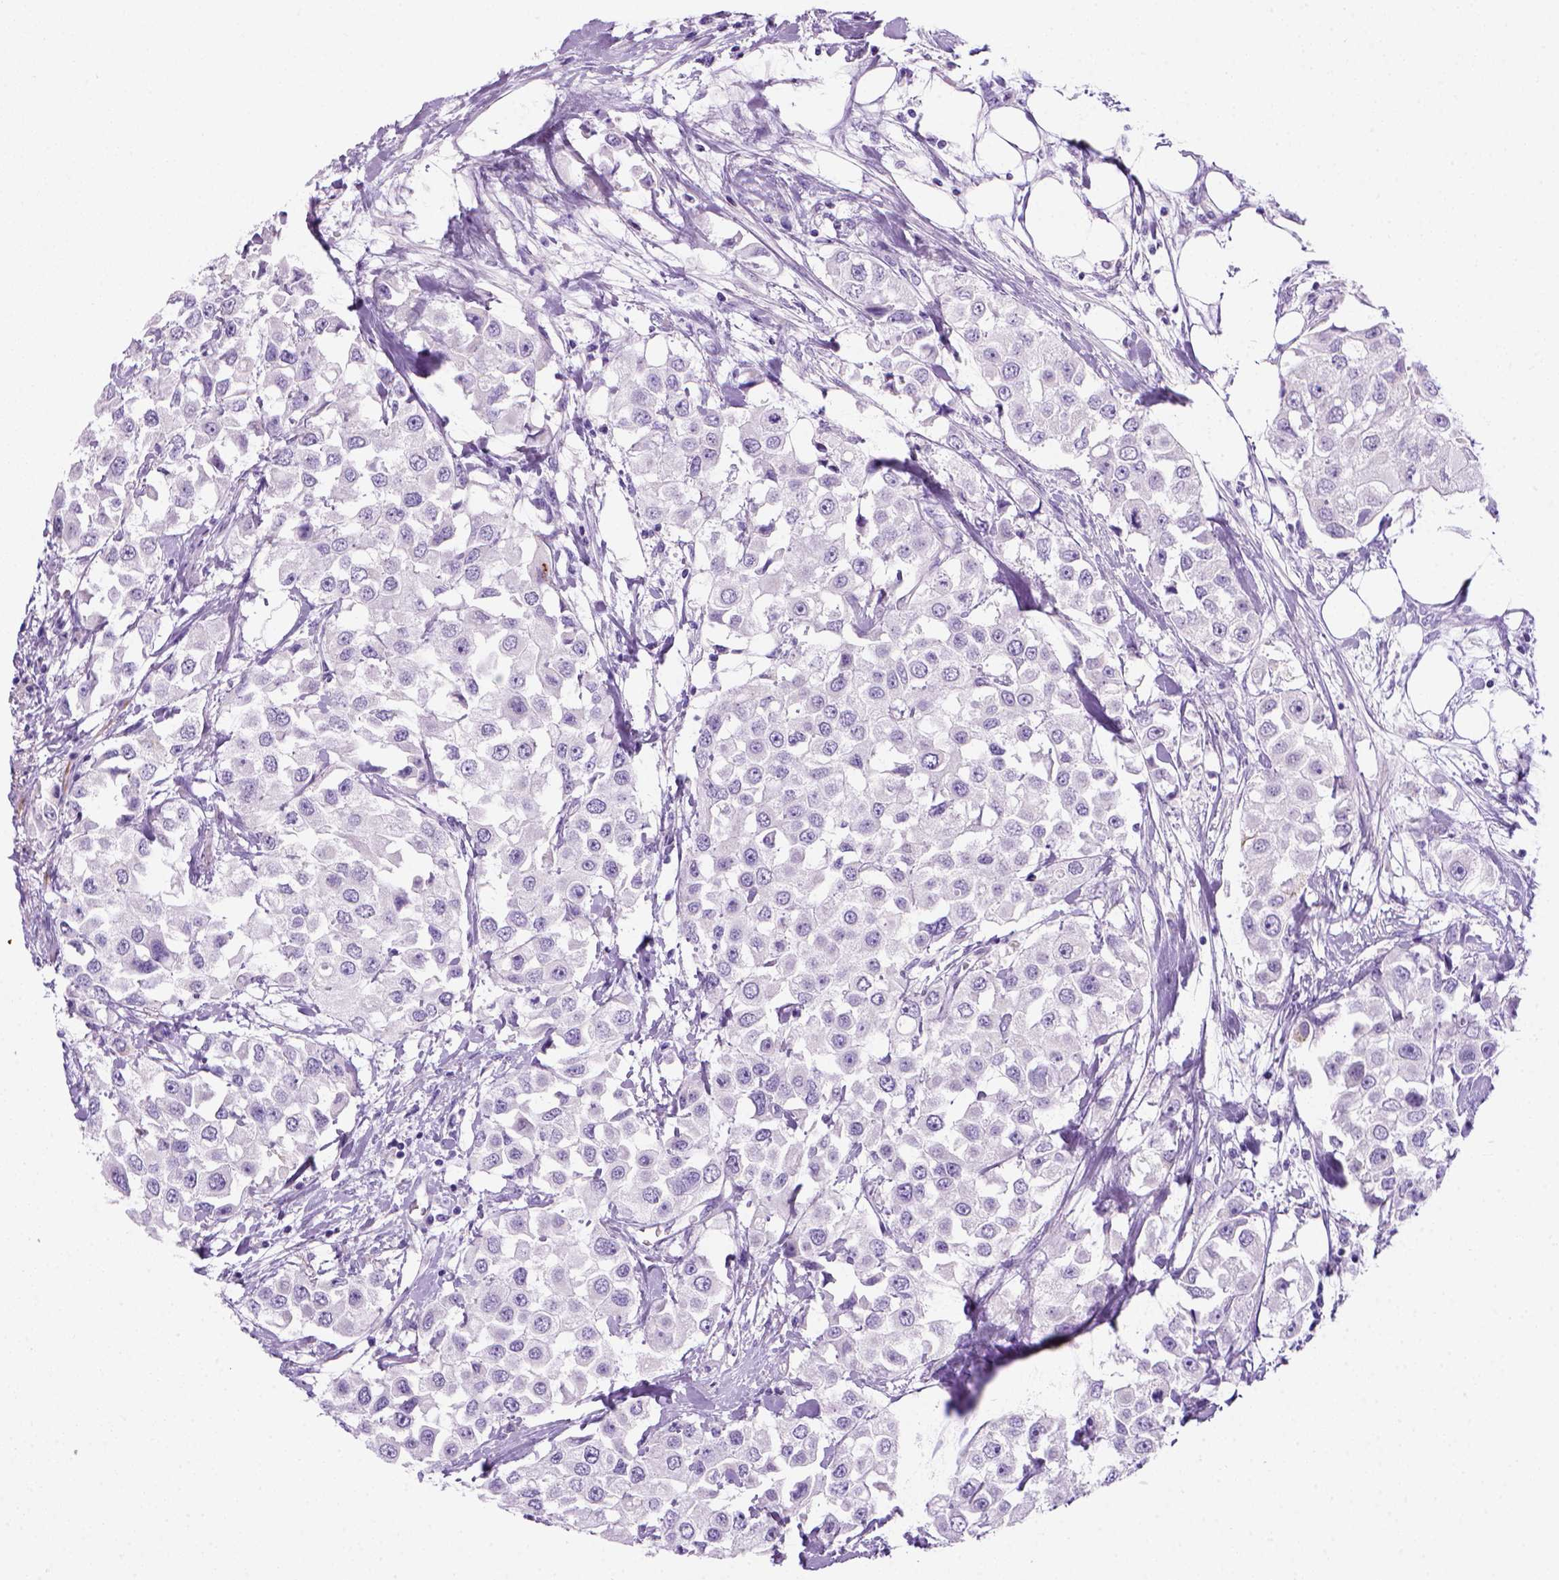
{"staining": {"intensity": "negative", "quantity": "none", "location": "none"}, "tissue": "urothelial cancer", "cell_type": "Tumor cells", "image_type": "cancer", "snomed": [{"axis": "morphology", "description": "Urothelial carcinoma, High grade"}, {"axis": "topography", "description": "Urinary bladder"}], "caption": "A photomicrograph of high-grade urothelial carcinoma stained for a protein demonstrates no brown staining in tumor cells.", "gene": "ARHGEF33", "patient": {"sex": "female", "age": 64}}